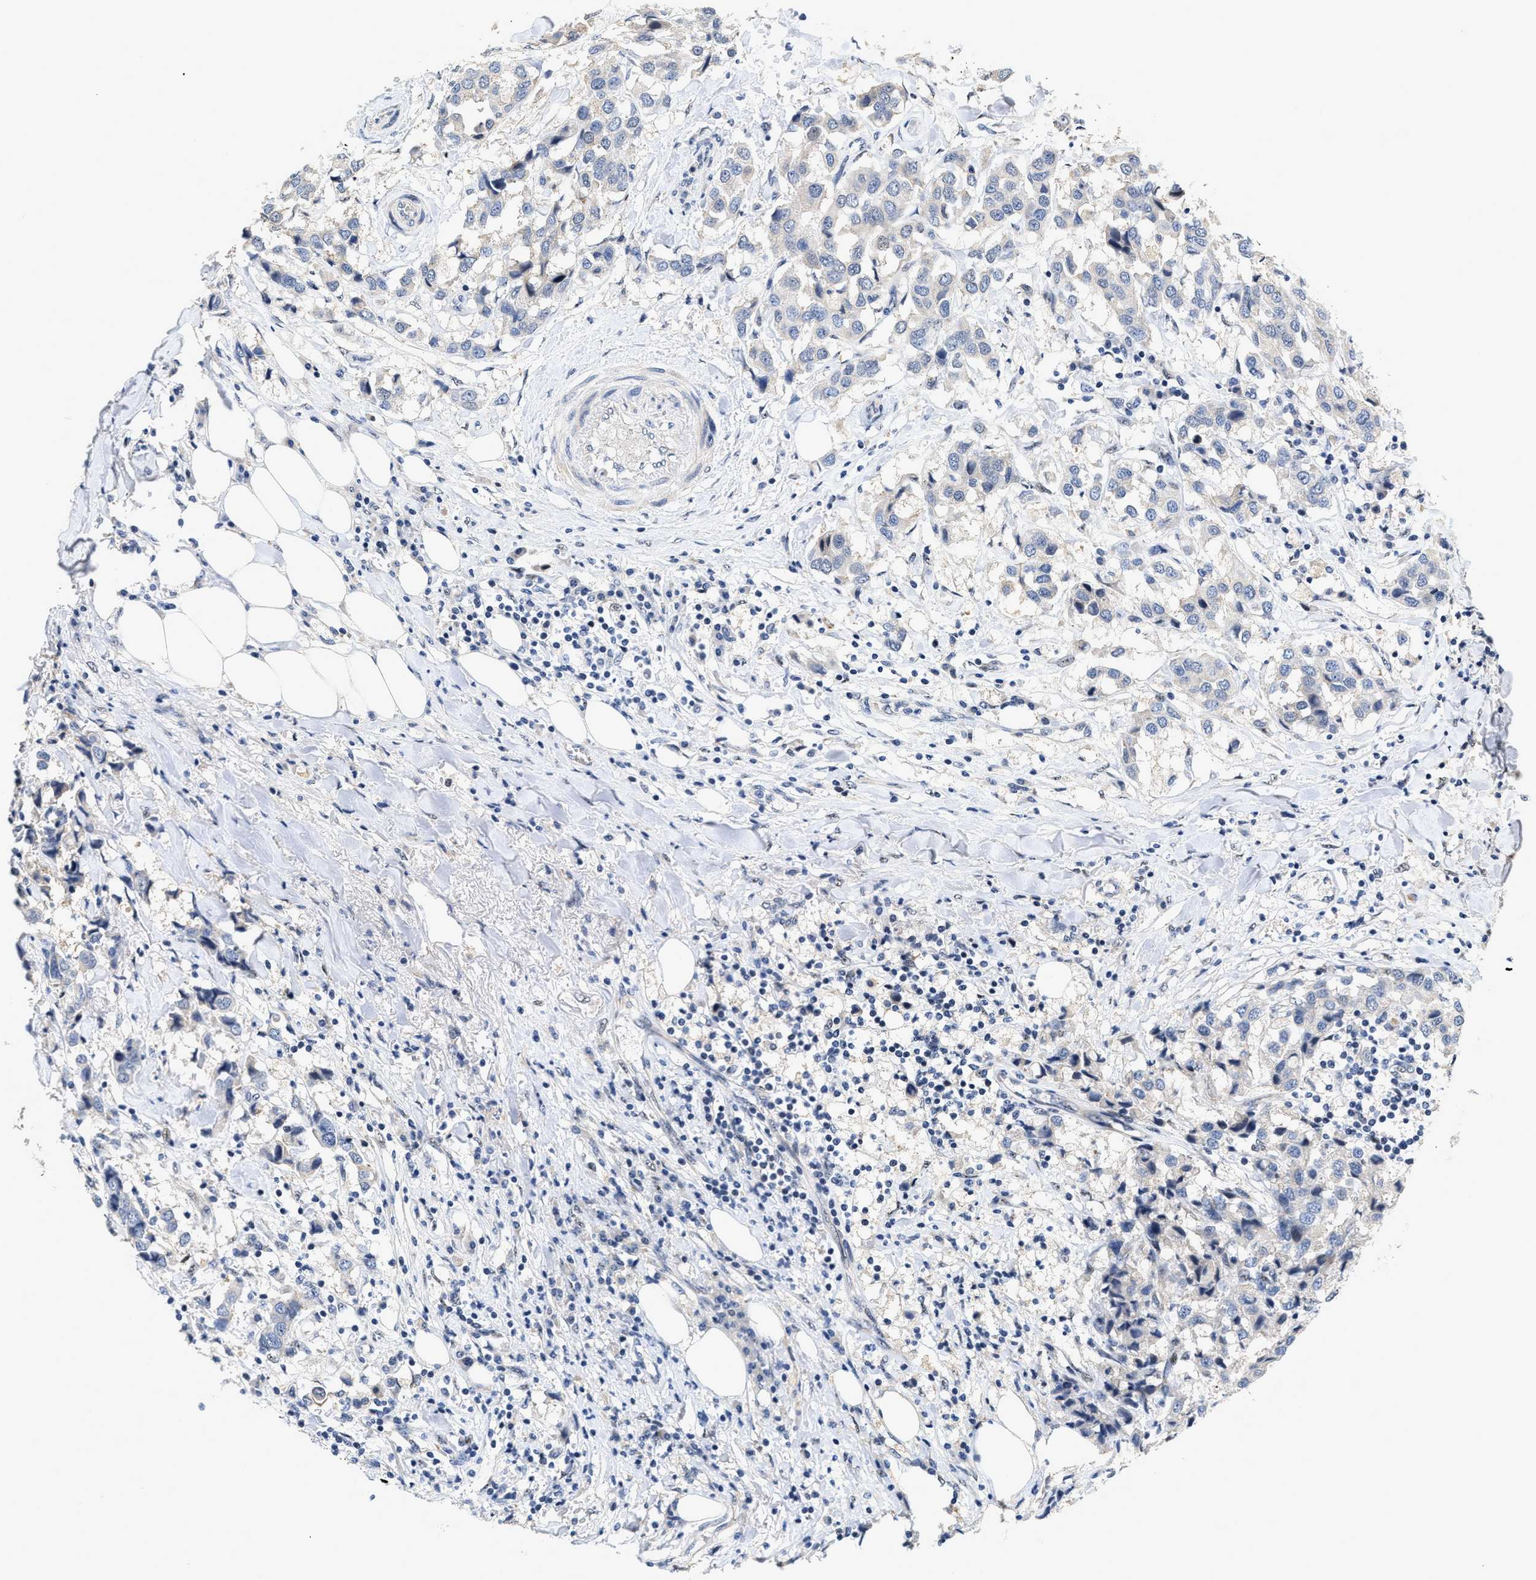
{"staining": {"intensity": "negative", "quantity": "none", "location": "none"}, "tissue": "breast cancer", "cell_type": "Tumor cells", "image_type": "cancer", "snomed": [{"axis": "morphology", "description": "Duct carcinoma"}, {"axis": "topography", "description": "Breast"}], "caption": "A micrograph of human breast infiltrating ductal carcinoma is negative for staining in tumor cells.", "gene": "VIP", "patient": {"sex": "female", "age": 80}}